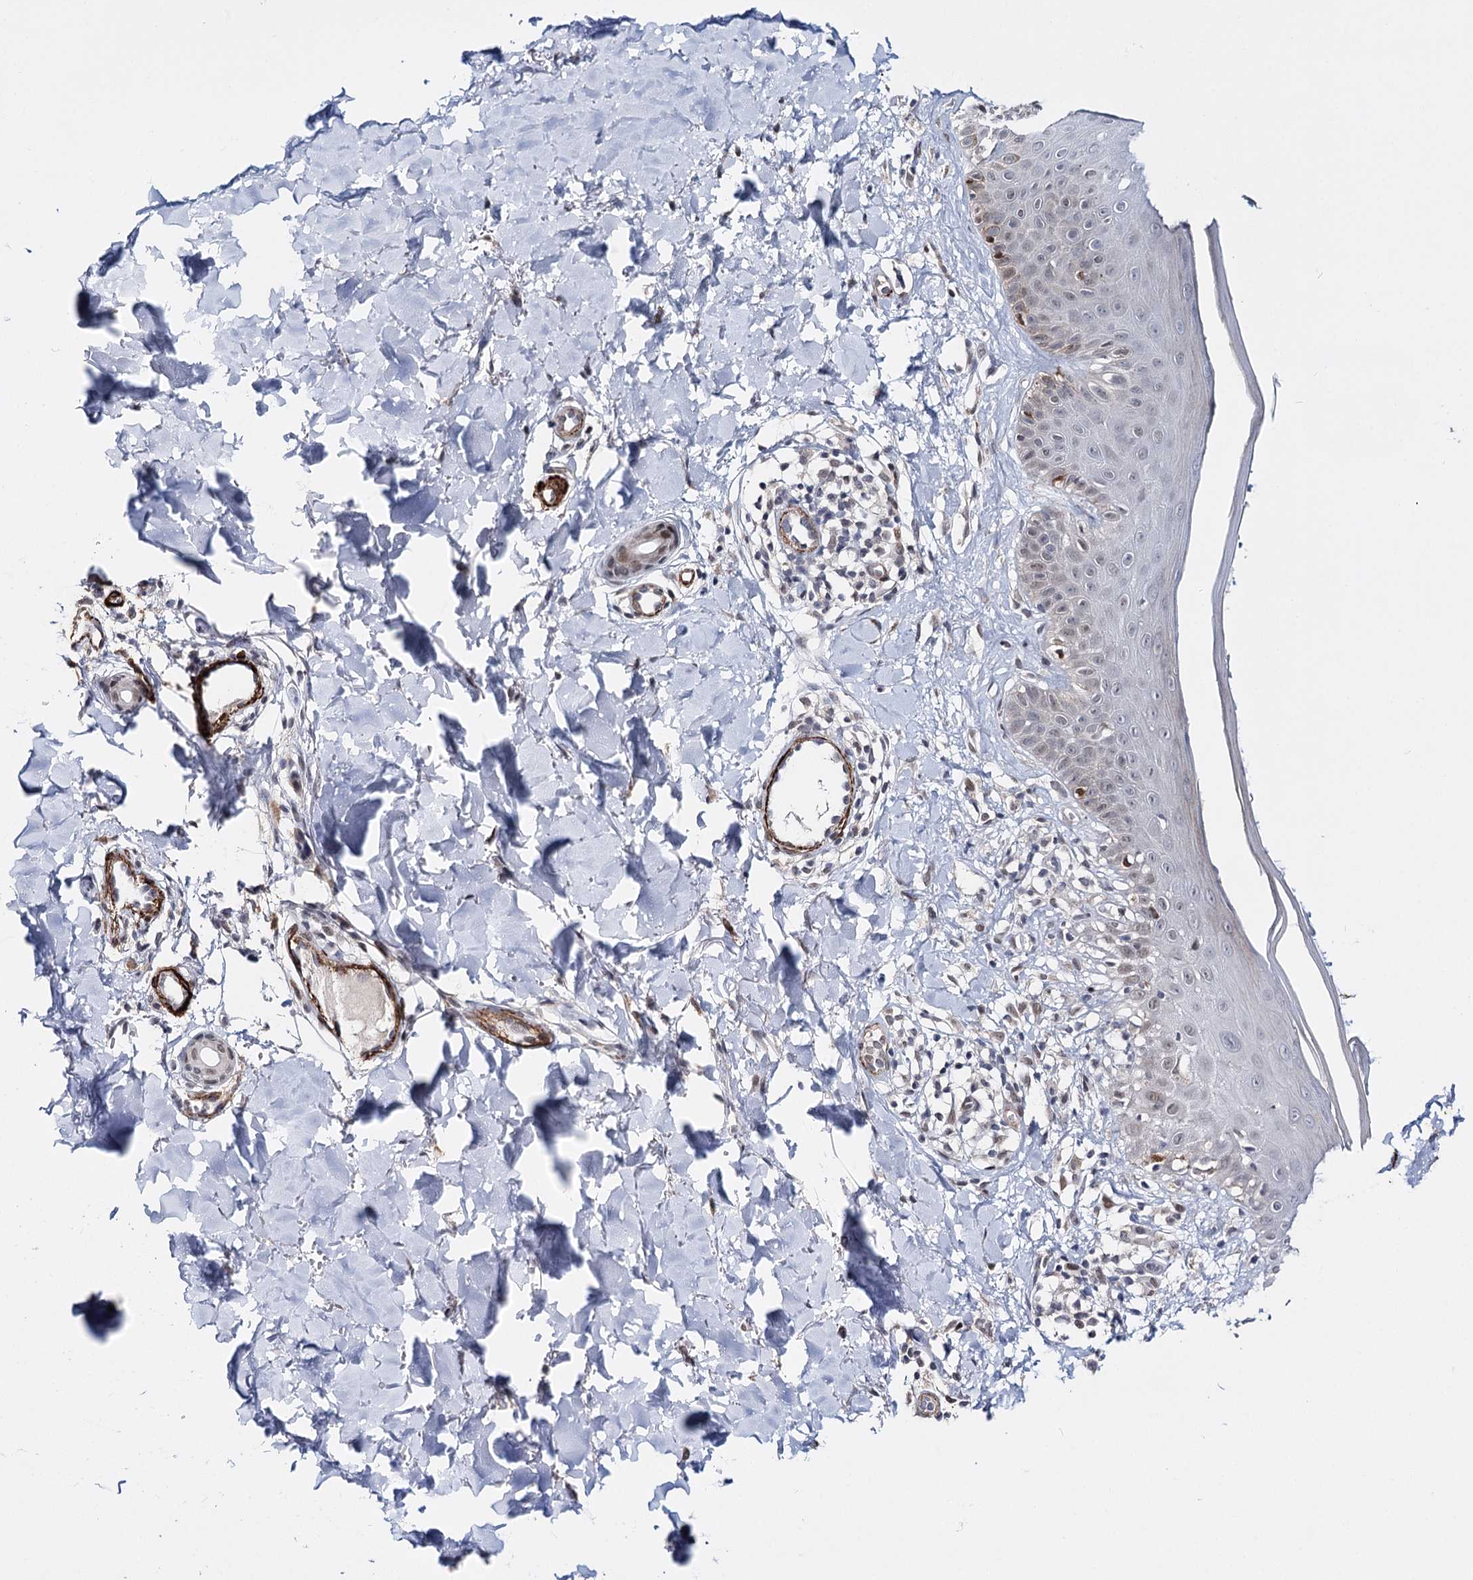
{"staining": {"intensity": "weak", "quantity": ">75%", "location": "cytoplasmic/membranous"}, "tissue": "skin", "cell_type": "Fibroblasts", "image_type": "normal", "snomed": [{"axis": "morphology", "description": "Normal tissue, NOS"}, {"axis": "topography", "description": "Skin"}], "caption": "The micrograph reveals staining of normal skin, revealing weak cytoplasmic/membranous protein expression (brown color) within fibroblasts.", "gene": "CFAP46", "patient": {"sex": "male", "age": 52}}